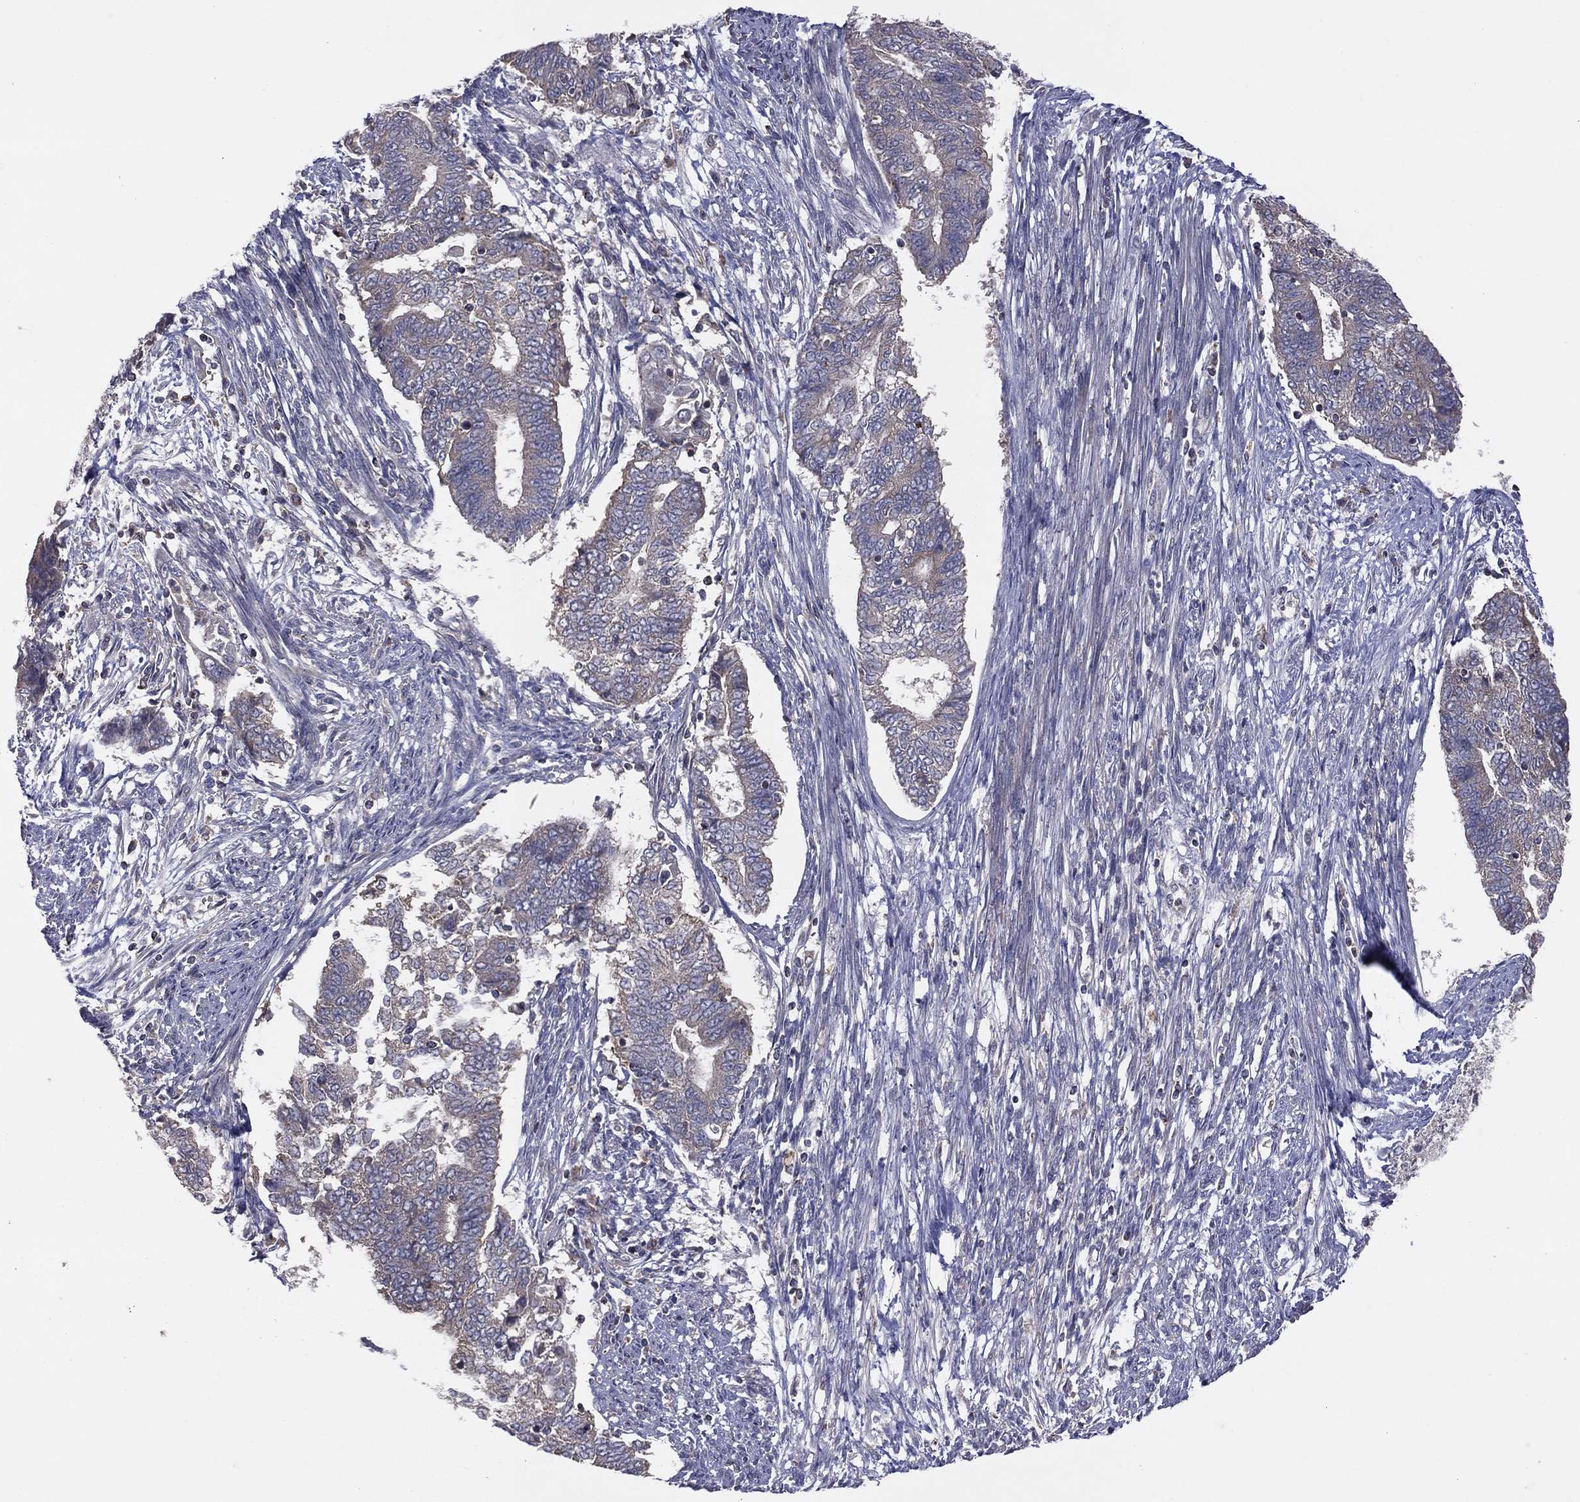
{"staining": {"intensity": "negative", "quantity": "none", "location": "none"}, "tissue": "endometrial cancer", "cell_type": "Tumor cells", "image_type": "cancer", "snomed": [{"axis": "morphology", "description": "Adenocarcinoma, NOS"}, {"axis": "topography", "description": "Endometrium"}], "caption": "Endometrial adenocarcinoma was stained to show a protein in brown. There is no significant positivity in tumor cells.", "gene": "STARD3", "patient": {"sex": "female", "age": 65}}